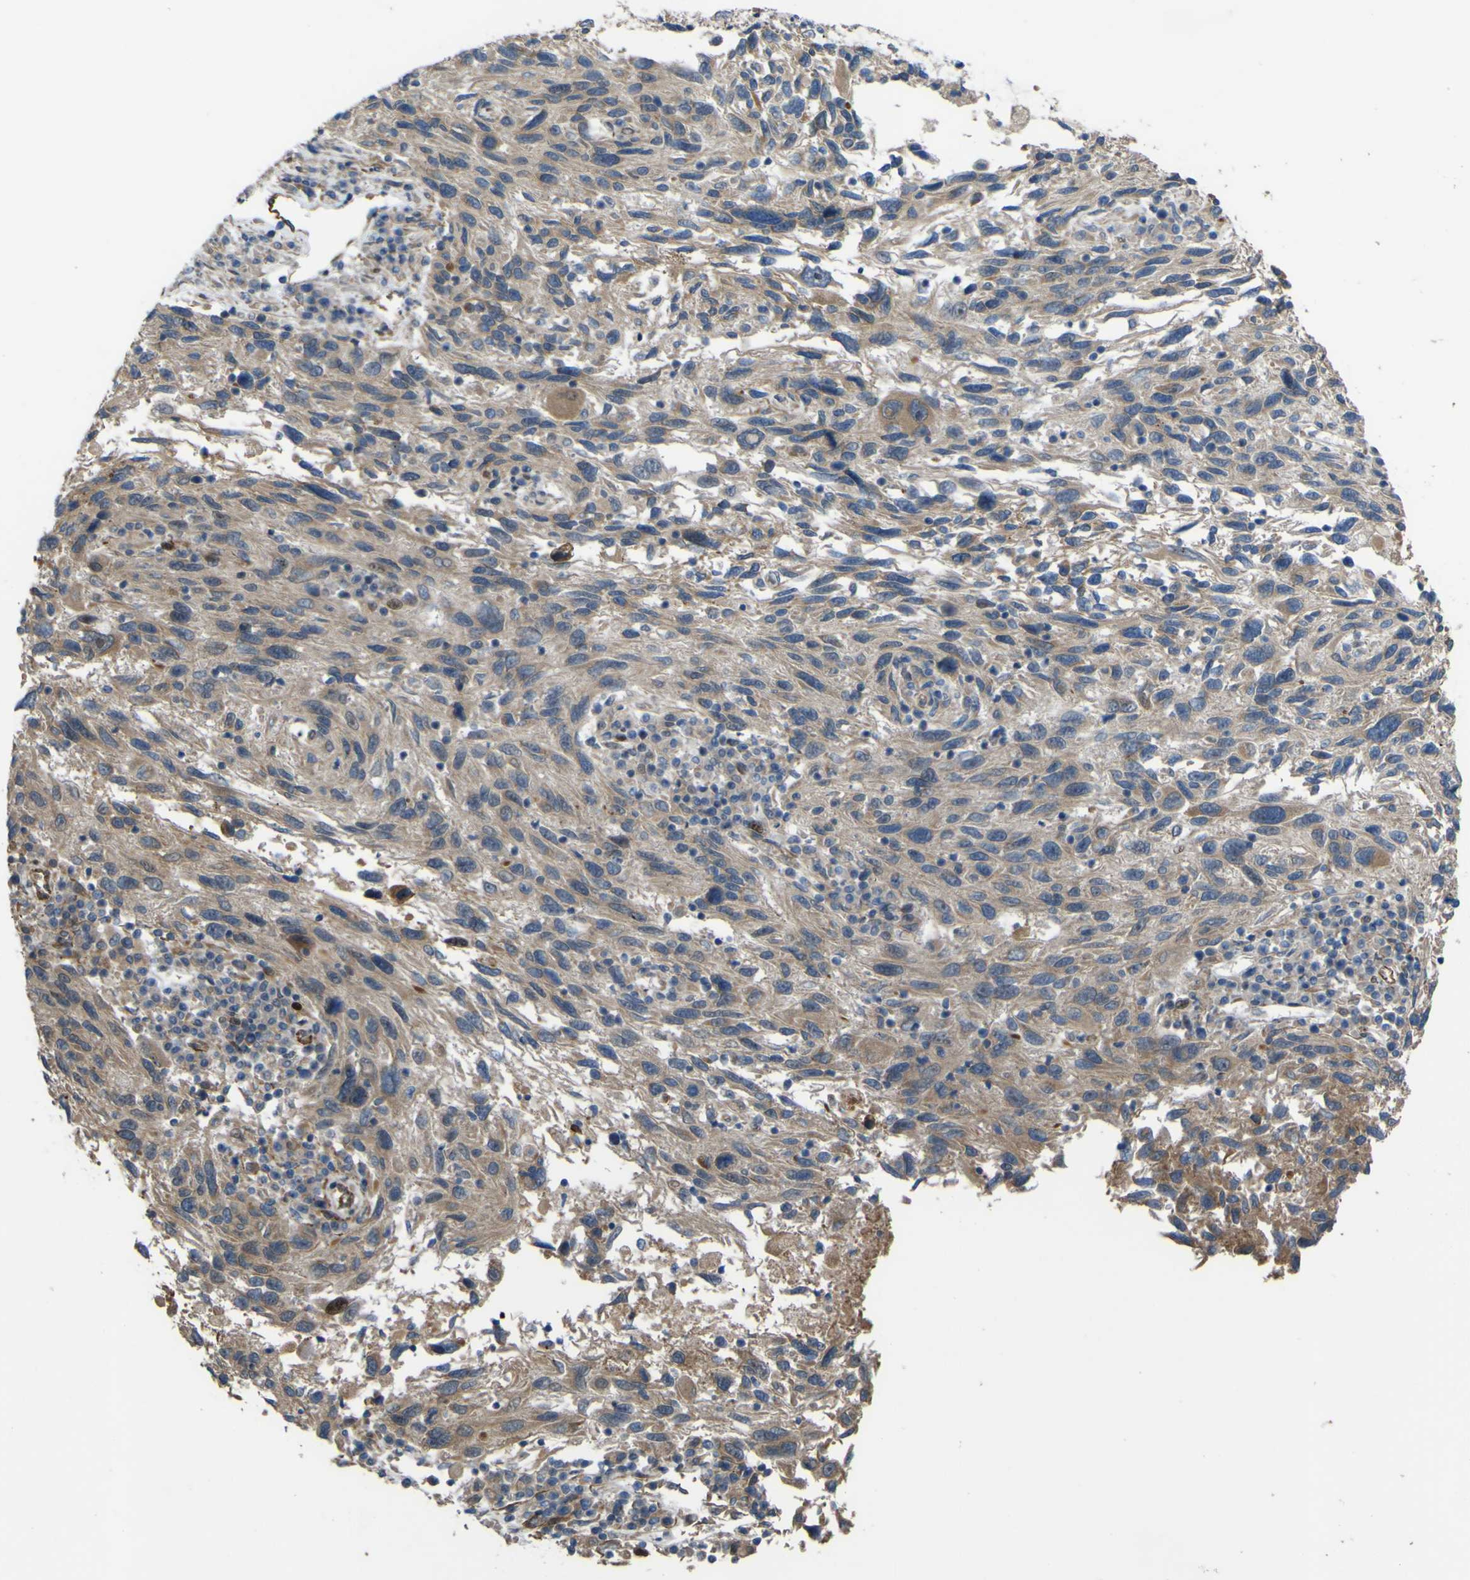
{"staining": {"intensity": "weak", "quantity": ">75%", "location": "cytoplasmic/membranous"}, "tissue": "melanoma", "cell_type": "Tumor cells", "image_type": "cancer", "snomed": [{"axis": "morphology", "description": "Malignant melanoma, NOS"}, {"axis": "topography", "description": "Skin"}], "caption": "Tumor cells show low levels of weak cytoplasmic/membranous positivity in approximately >75% of cells in human malignant melanoma.", "gene": "FBXO30", "patient": {"sex": "male", "age": 53}}